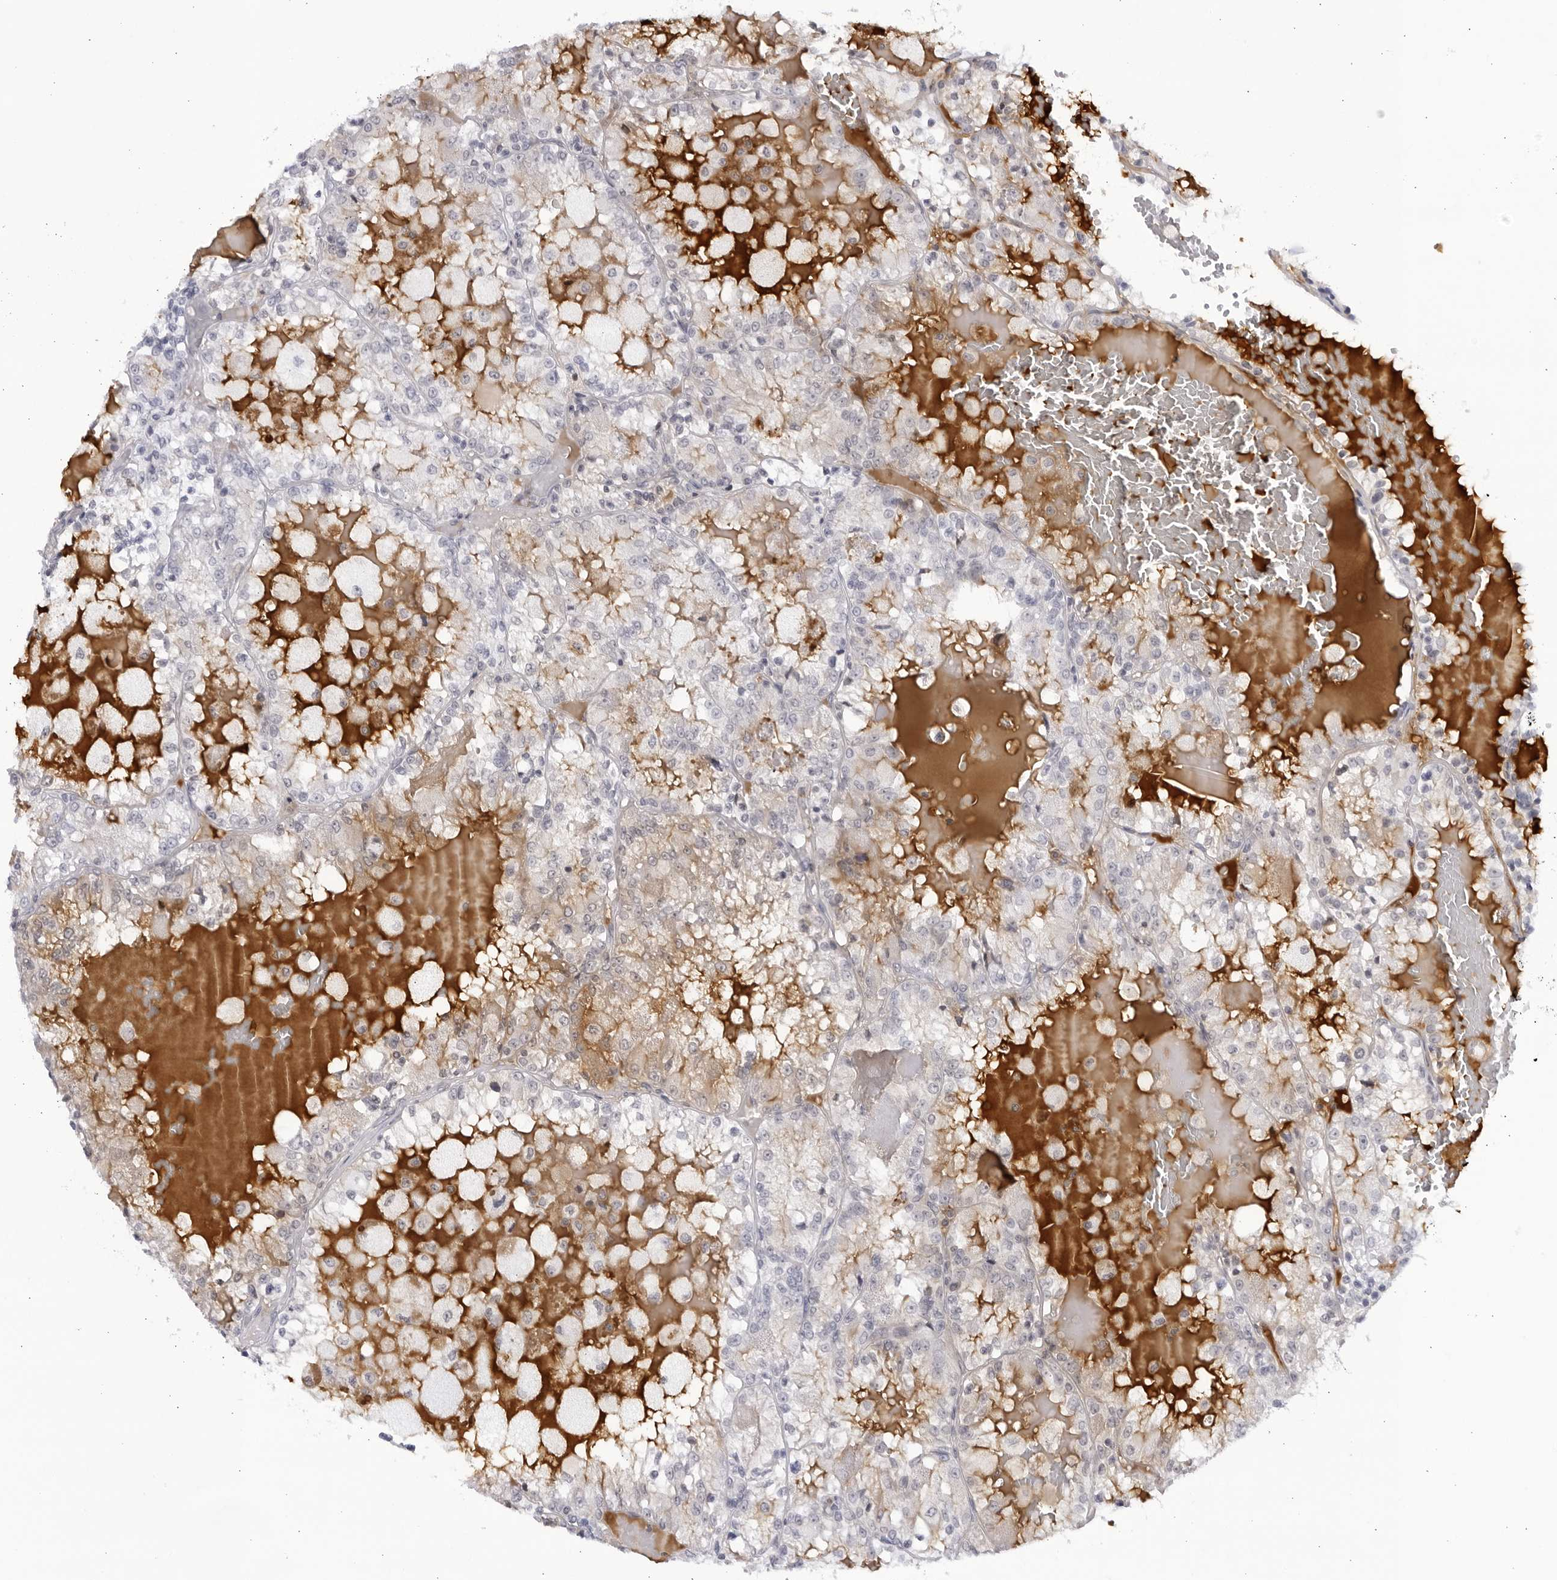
{"staining": {"intensity": "negative", "quantity": "none", "location": "none"}, "tissue": "renal cancer", "cell_type": "Tumor cells", "image_type": "cancer", "snomed": [{"axis": "morphology", "description": "Adenocarcinoma, NOS"}, {"axis": "topography", "description": "Kidney"}], "caption": "Protein analysis of renal adenocarcinoma shows no significant expression in tumor cells.", "gene": "CNBD1", "patient": {"sex": "female", "age": 56}}